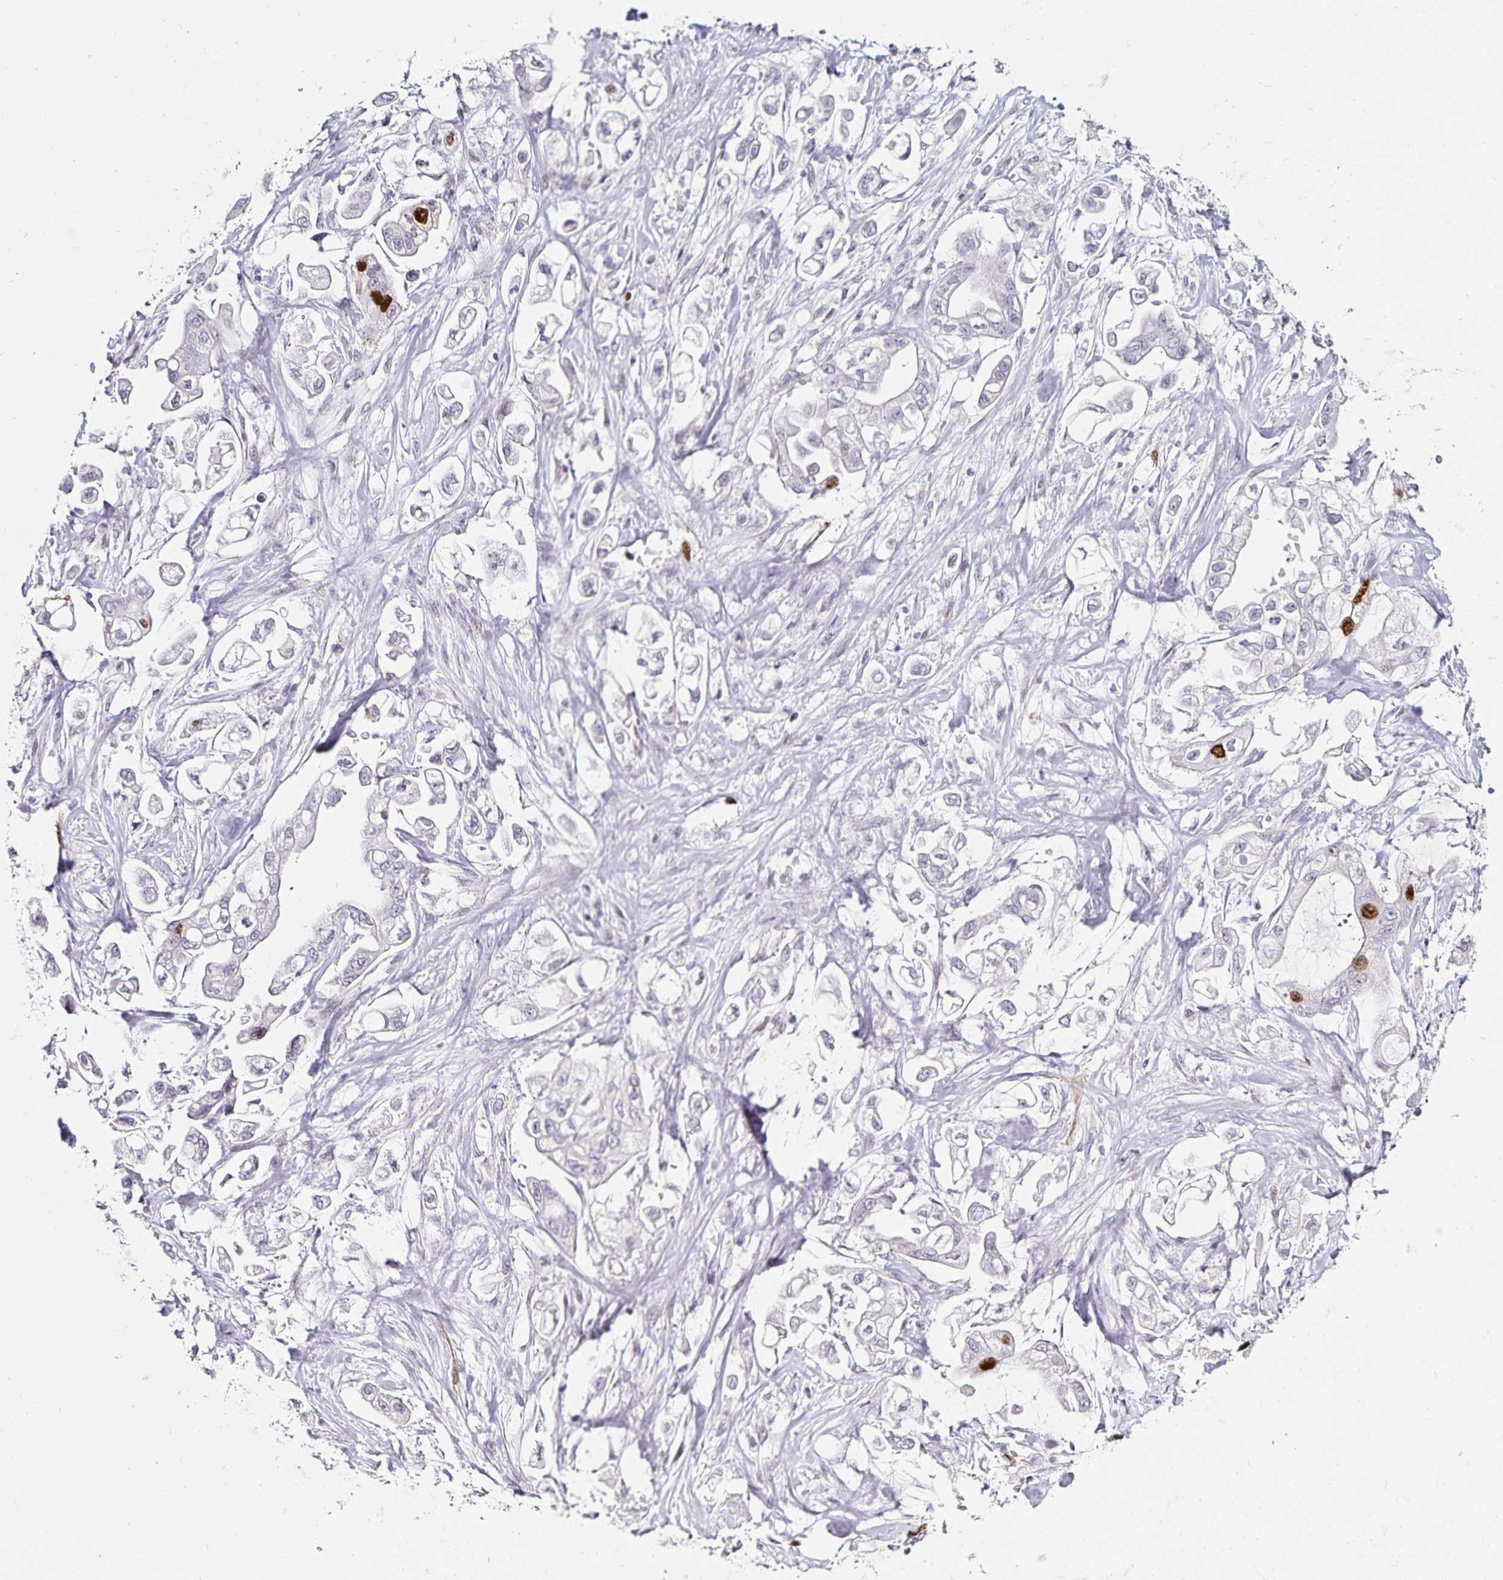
{"staining": {"intensity": "strong", "quantity": "<25%", "location": "nuclear"}, "tissue": "stomach cancer", "cell_type": "Tumor cells", "image_type": "cancer", "snomed": [{"axis": "morphology", "description": "Adenocarcinoma, NOS"}, {"axis": "topography", "description": "Stomach"}], "caption": "Protein staining exhibits strong nuclear positivity in about <25% of tumor cells in stomach adenocarcinoma. (DAB (3,3'-diaminobenzidine) IHC with brightfield microscopy, high magnification).", "gene": "ANLN", "patient": {"sex": "male", "age": 62}}